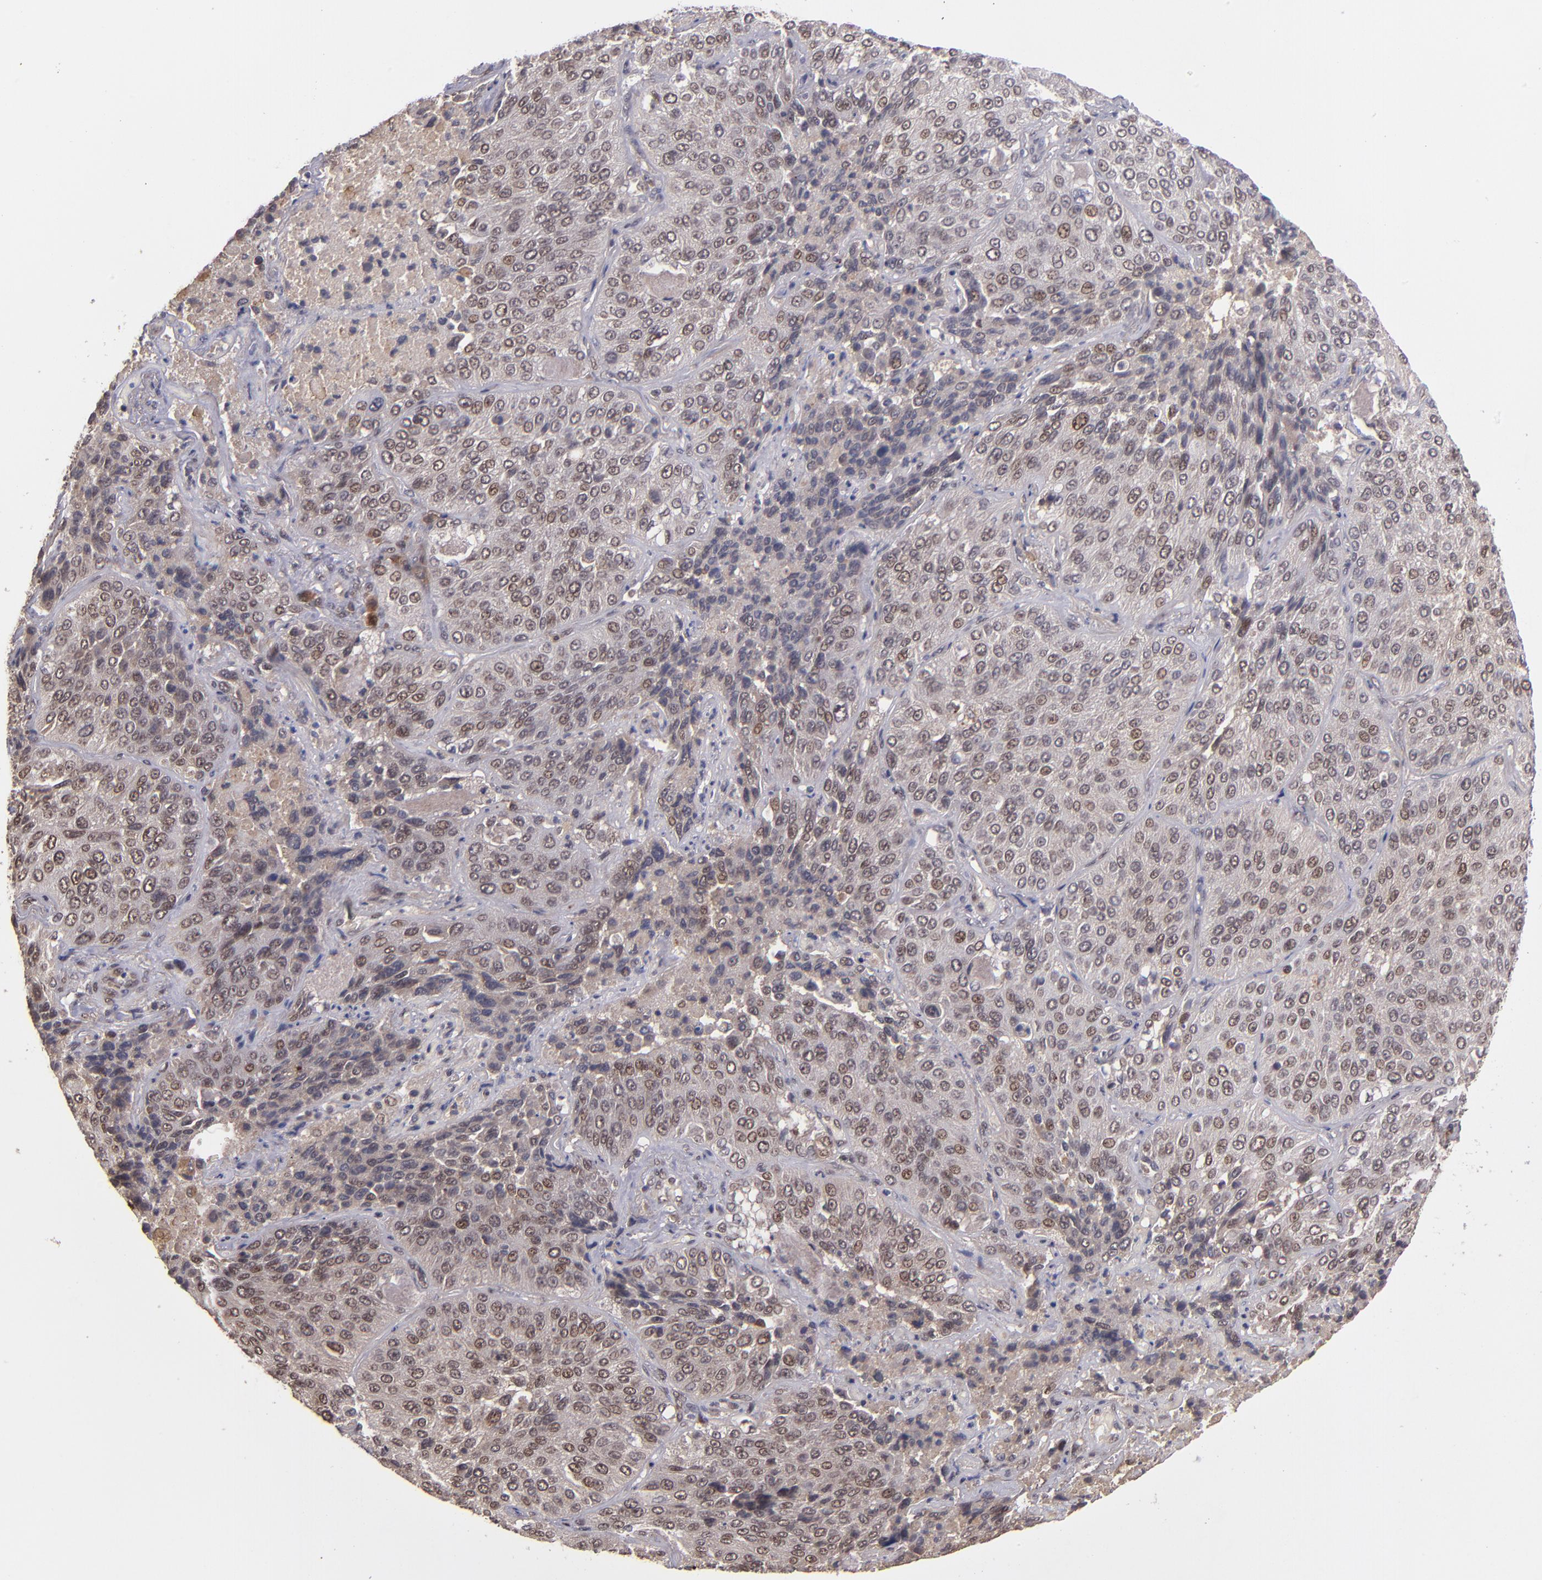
{"staining": {"intensity": "moderate", "quantity": "25%-75%", "location": "nuclear"}, "tissue": "lung cancer", "cell_type": "Tumor cells", "image_type": "cancer", "snomed": [{"axis": "morphology", "description": "Squamous cell carcinoma, NOS"}, {"axis": "topography", "description": "Lung"}], "caption": "Lung cancer stained for a protein (brown) reveals moderate nuclear positive positivity in about 25%-75% of tumor cells.", "gene": "ABHD12B", "patient": {"sex": "male", "age": 54}}